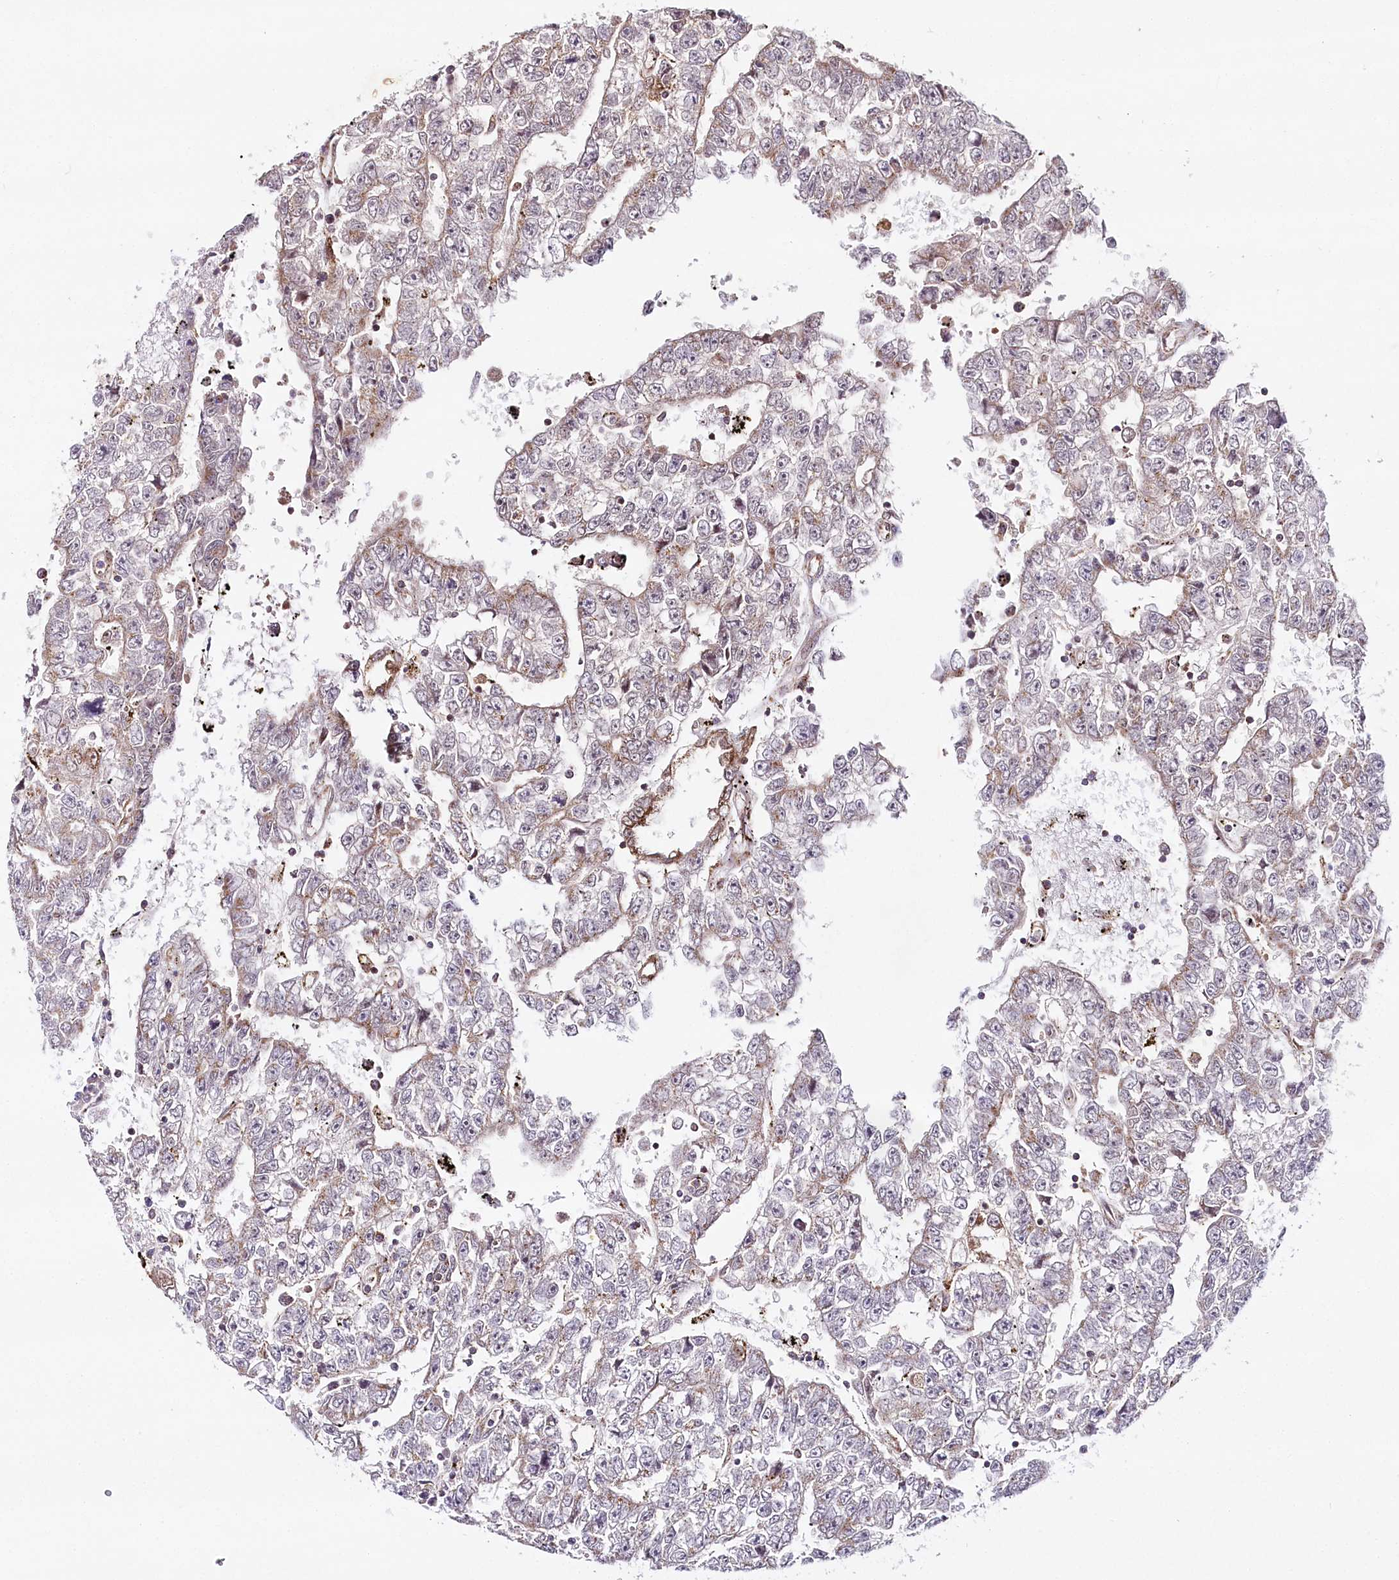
{"staining": {"intensity": "weak", "quantity": "25%-75%", "location": "cytoplasmic/membranous"}, "tissue": "testis cancer", "cell_type": "Tumor cells", "image_type": "cancer", "snomed": [{"axis": "morphology", "description": "Carcinoma, Embryonal, NOS"}, {"axis": "topography", "description": "Testis"}], "caption": "This image exhibits embryonal carcinoma (testis) stained with IHC to label a protein in brown. The cytoplasmic/membranous of tumor cells show weak positivity for the protein. Nuclei are counter-stained blue.", "gene": "COPG1", "patient": {"sex": "male", "age": 25}}